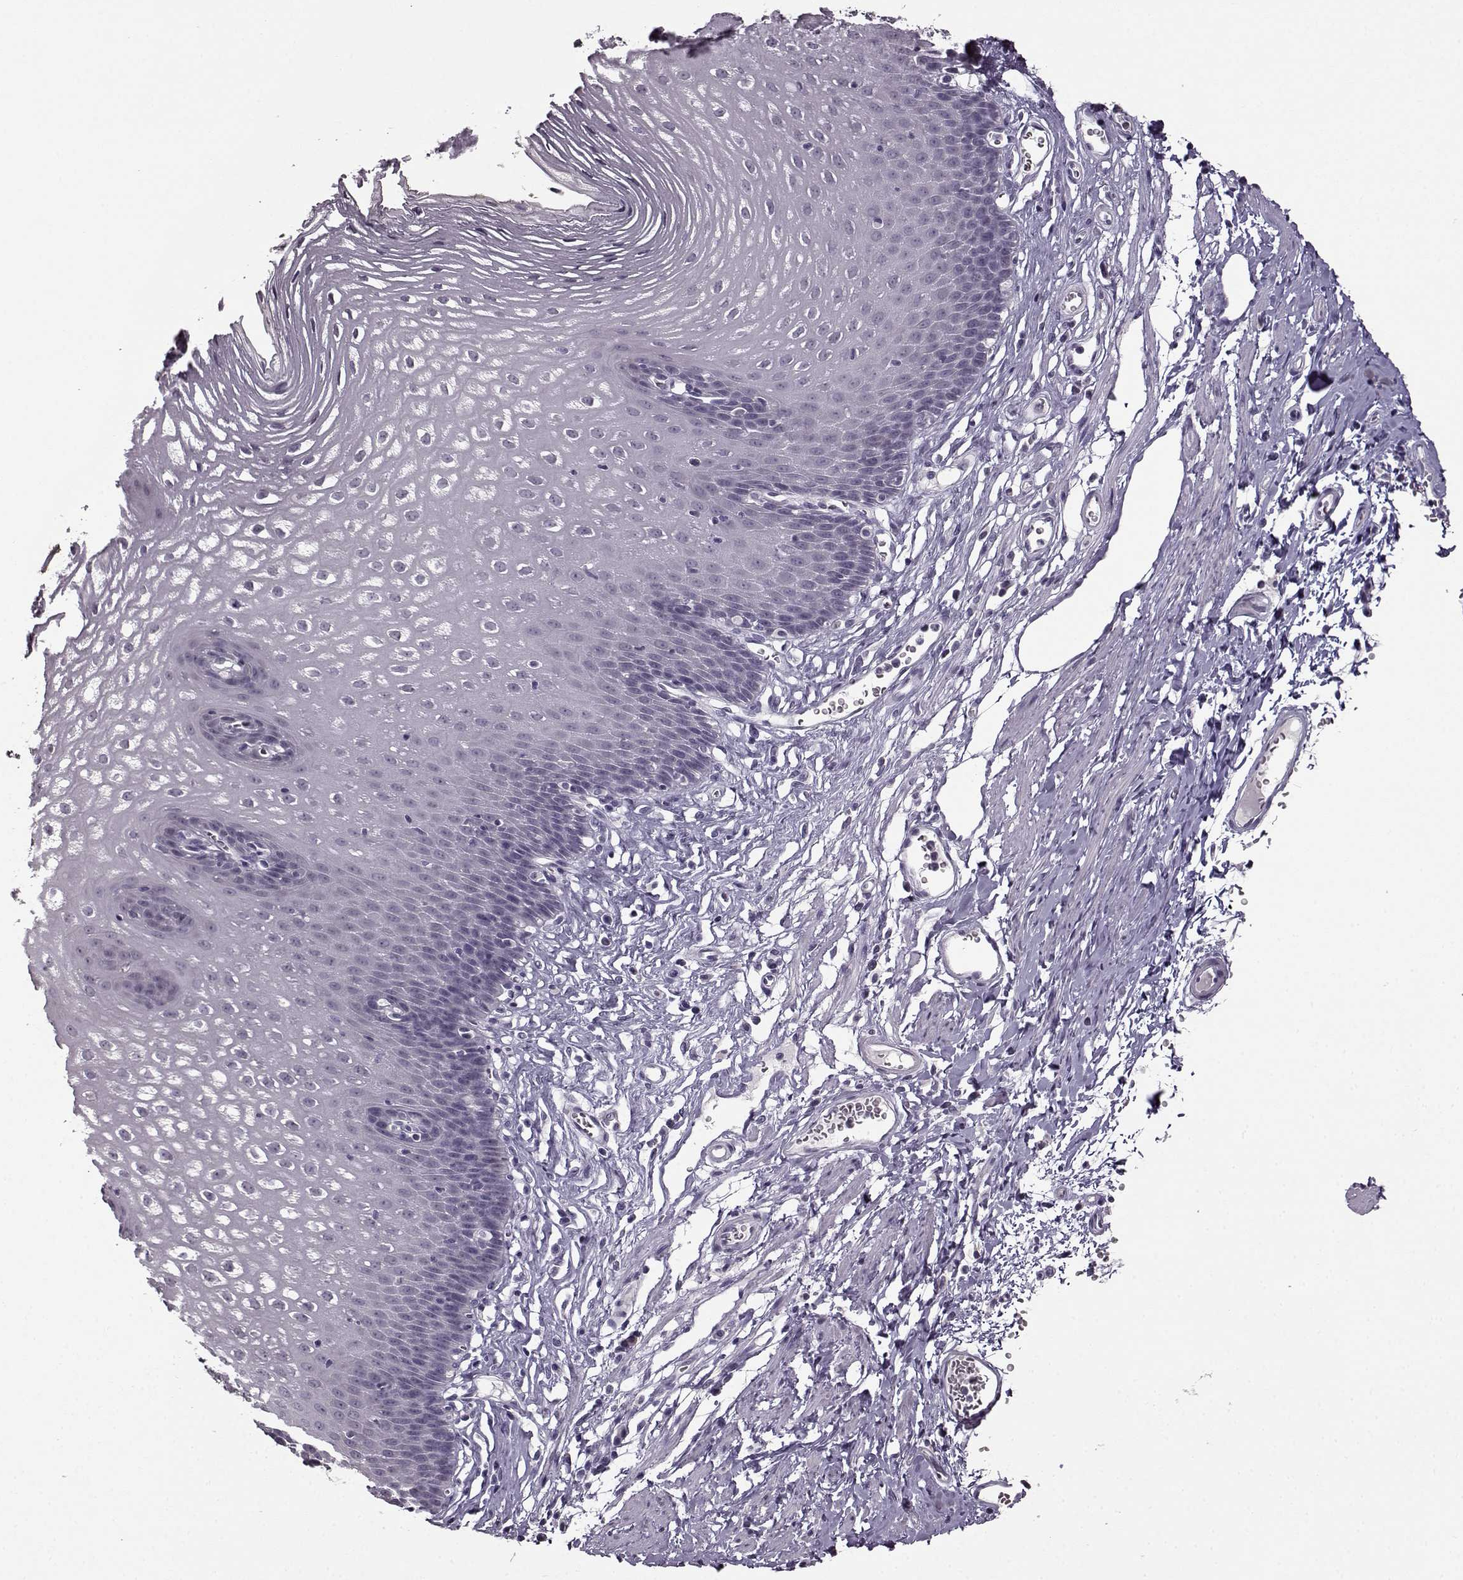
{"staining": {"intensity": "negative", "quantity": "none", "location": "none"}, "tissue": "esophagus", "cell_type": "Squamous epithelial cells", "image_type": "normal", "snomed": [{"axis": "morphology", "description": "Normal tissue, NOS"}, {"axis": "topography", "description": "Esophagus"}], "caption": "This photomicrograph is of benign esophagus stained with immunohistochemistry (IHC) to label a protein in brown with the nuclei are counter-stained blue. There is no staining in squamous epithelial cells.", "gene": "FSHB", "patient": {"sex": "male", "age": 72}}